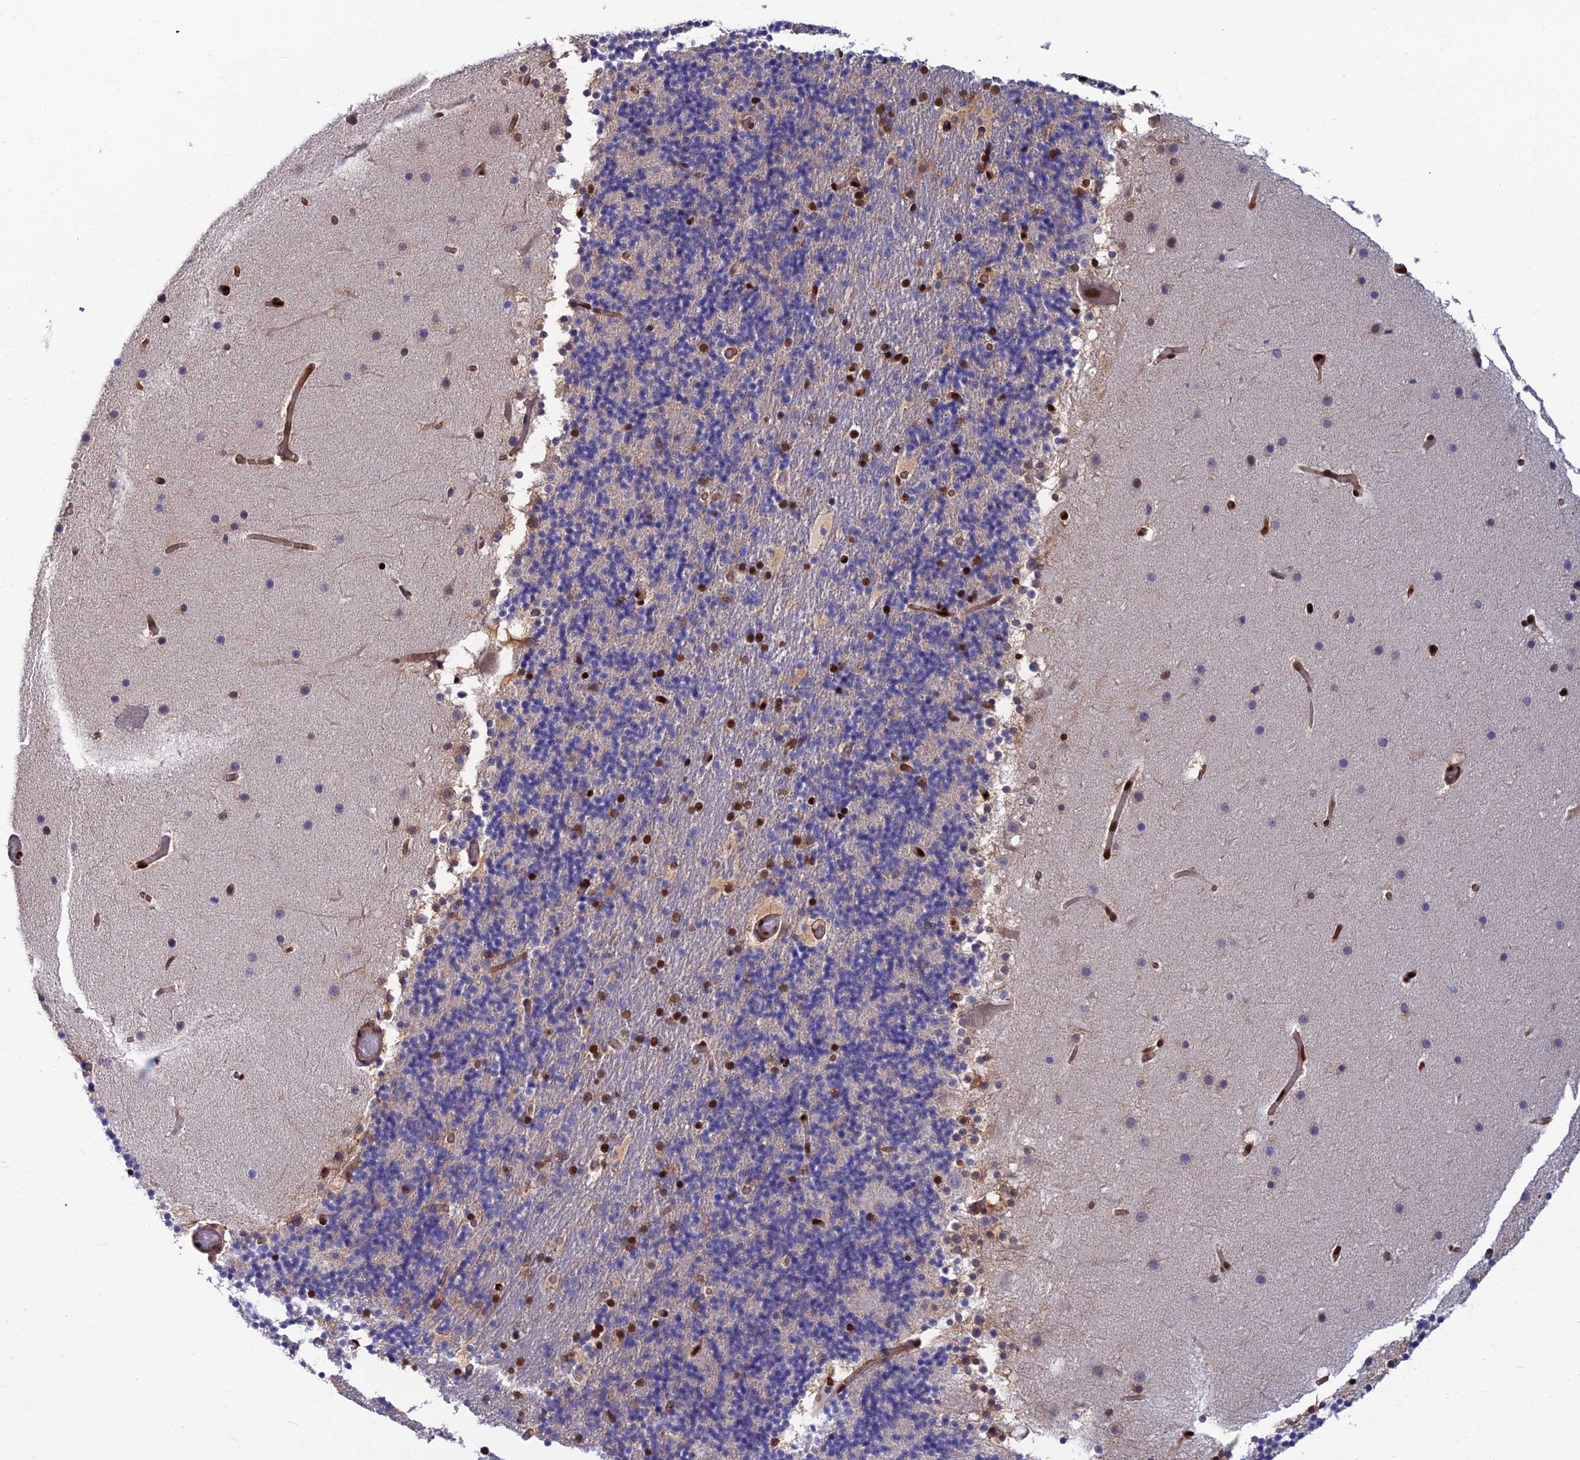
{"staining": {"intensity": "weak", "quantity": "<25%", "location": "cytoplasmic/membranous"}, "tissue": "cerebellum", "cell_type": "Cells in granular layer", "image_type": "normal", "snomed": [{"axis": "morphology", "description": "Normal tissue, NOS"}, {"axis": "topography", "description": "Cerebellum"}], "caption": "This is an immunohistochemistry (IHC) histopathology image of unremarkable cerebellum. There is no positivity in cells in granular layer.", "gene": "DNPEP", "patient": {"sex": "male", "age": 57}}